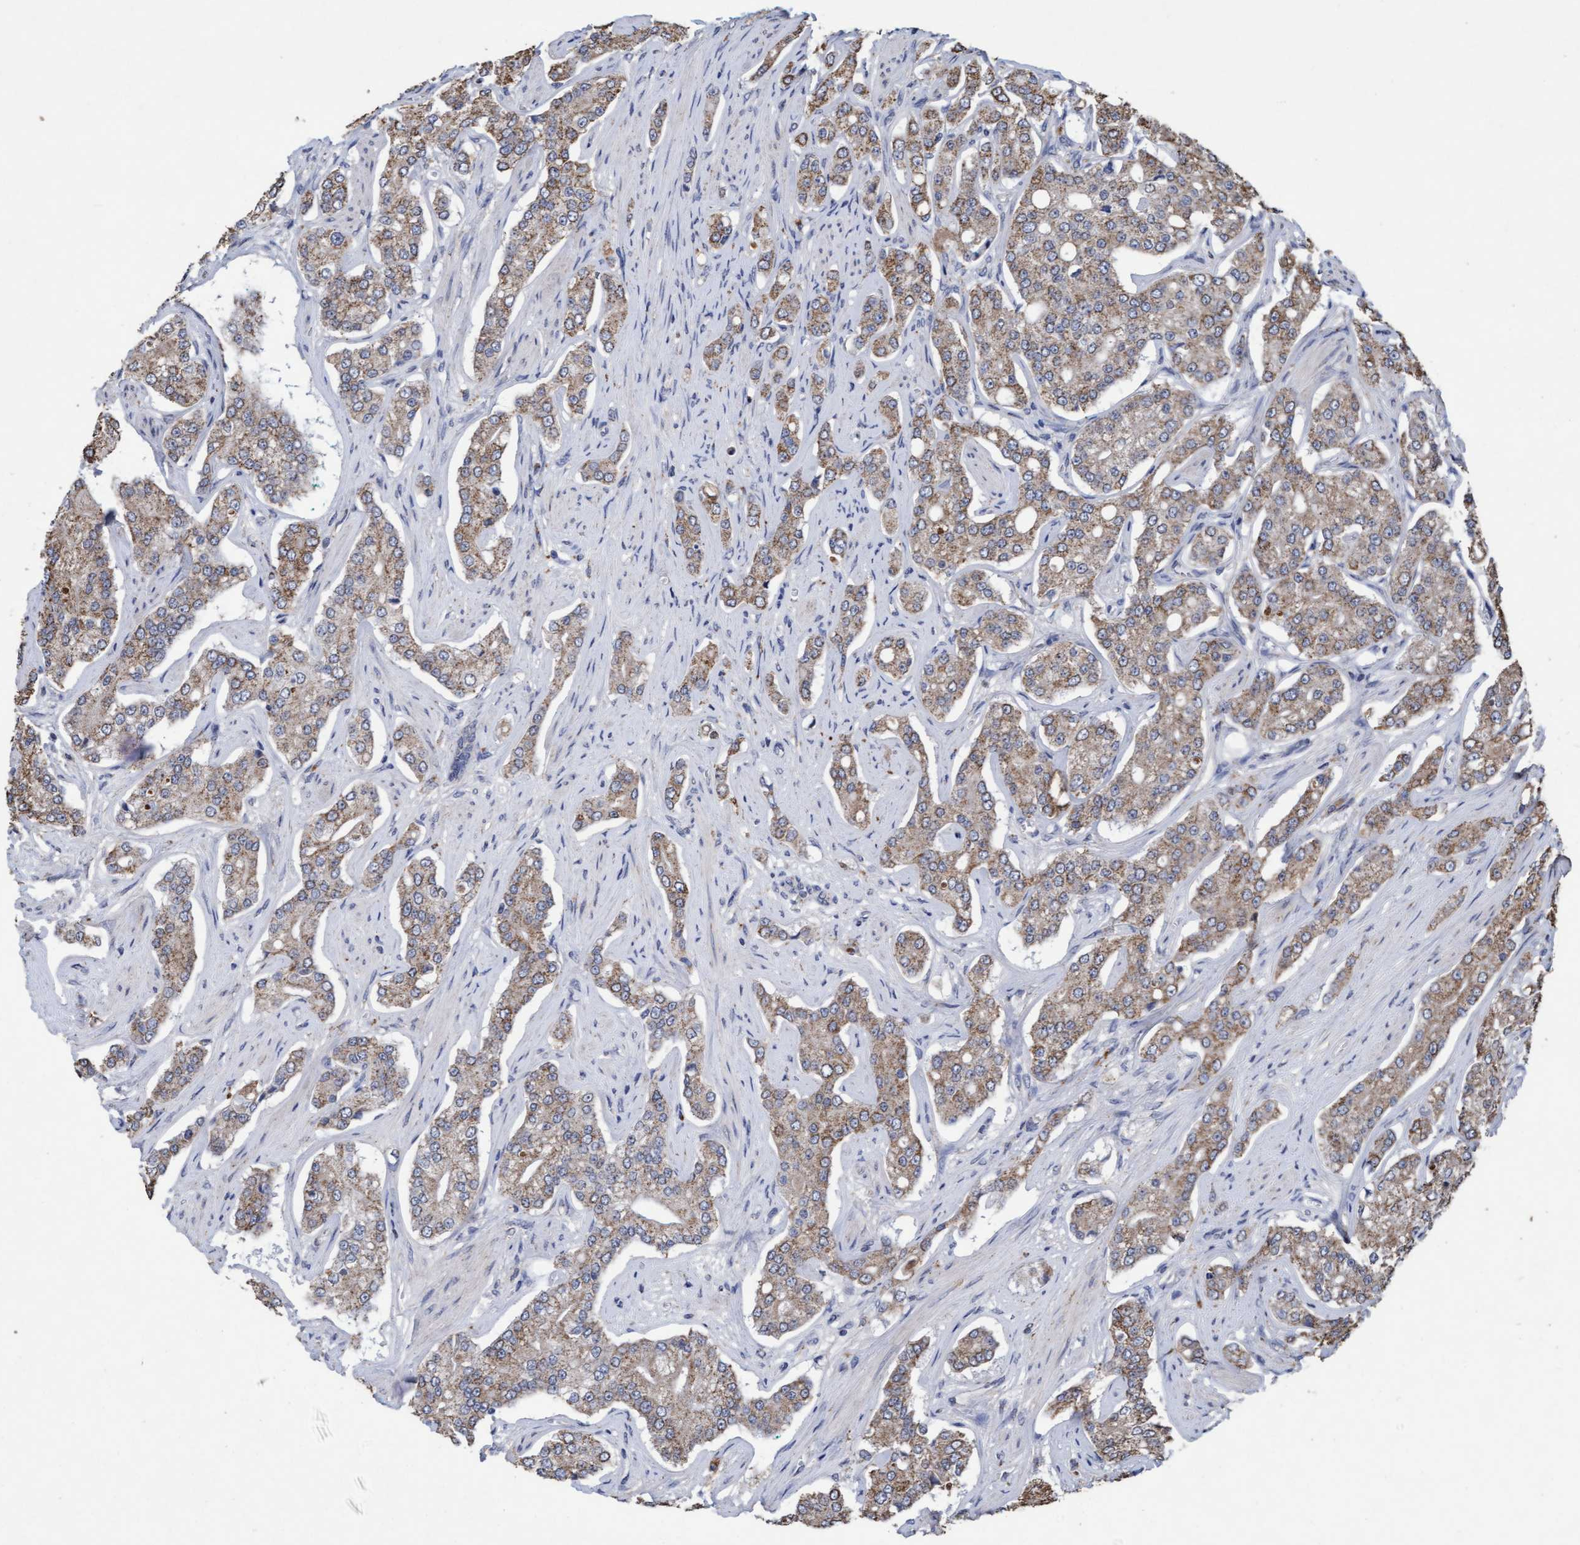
{"staining": {"intensity": "weak", "quantity": ">75%", "location": "cytoplasmic/membranous"}, "tissue": "prostate cancer", "cell_type": "Tumor cells", "image_type": "cancer", "snomed": [{"axis": "morphology", "description": "Adenocarcinoma, High grade"}, {"axis": "topography", "description": "Prostate"}], "caption": "A low amount of weak cytoplasmic/membranous staining is identified in about >75% of tumor cells in prostate cancer (adenocarcinoma (high-grade)) tissue.", "gene": "VSIG8", "patient": {"sex": "male", "age": 71}}